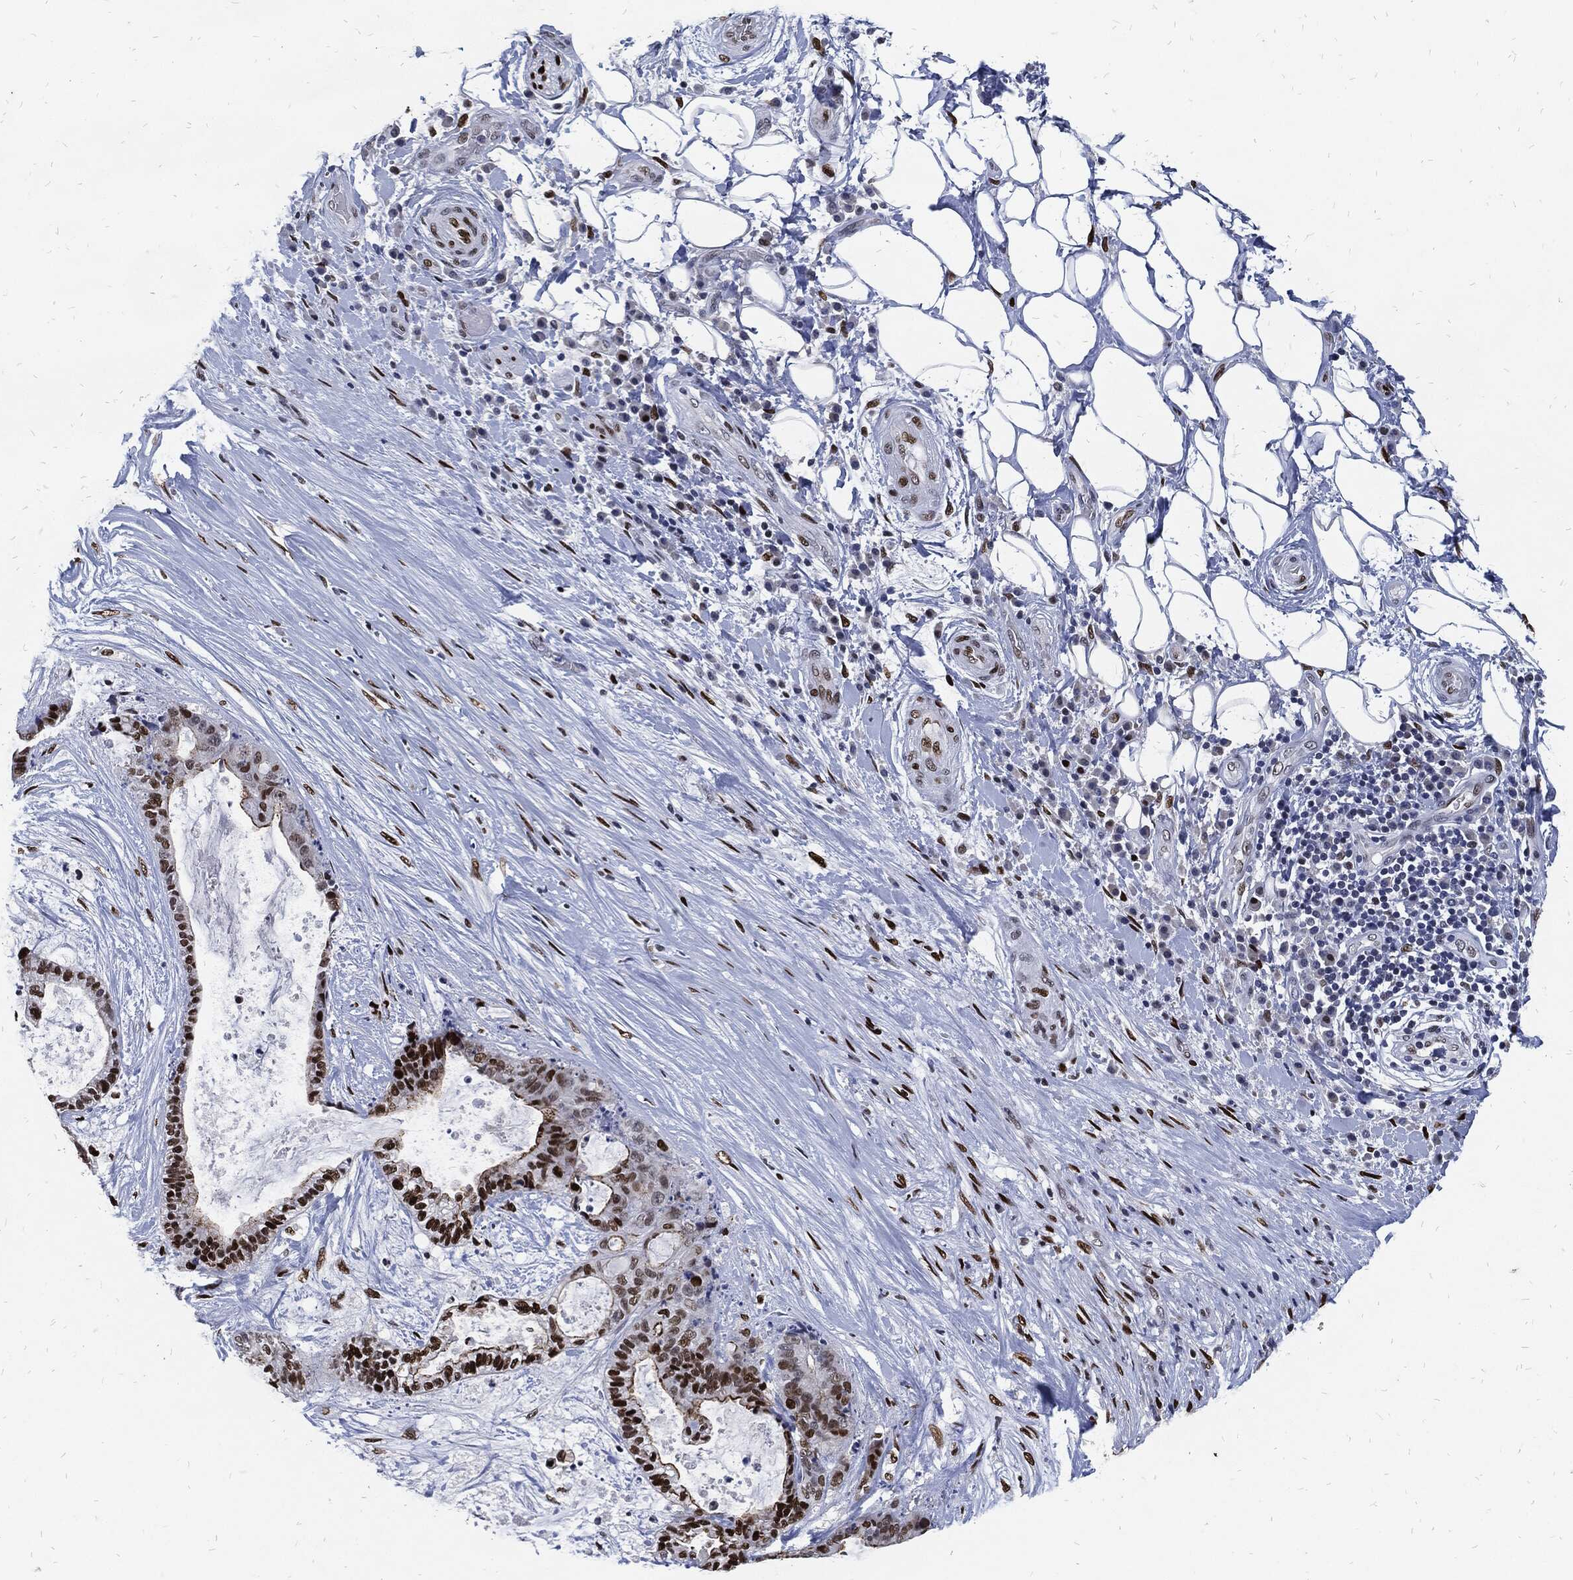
{"staining": {"intensity": "strong", "quantity": "25%-75%", "location": "nuclear"}, "tissue": "liver cancer", "cell_type": "Tumor cells", "image_type": "cancer", "snomed": [{"axis": "morphology", "description": "Cholangiocarcinoma"}, {"axis": "topography", "description": "Liver"}], "caption": "A brown stain shows strong nuclear positivity of a protein in human liver cholangiocarcinoma tumor cells.", "gene": "JUN", "patient": {"sex": "female", "age": 73}}